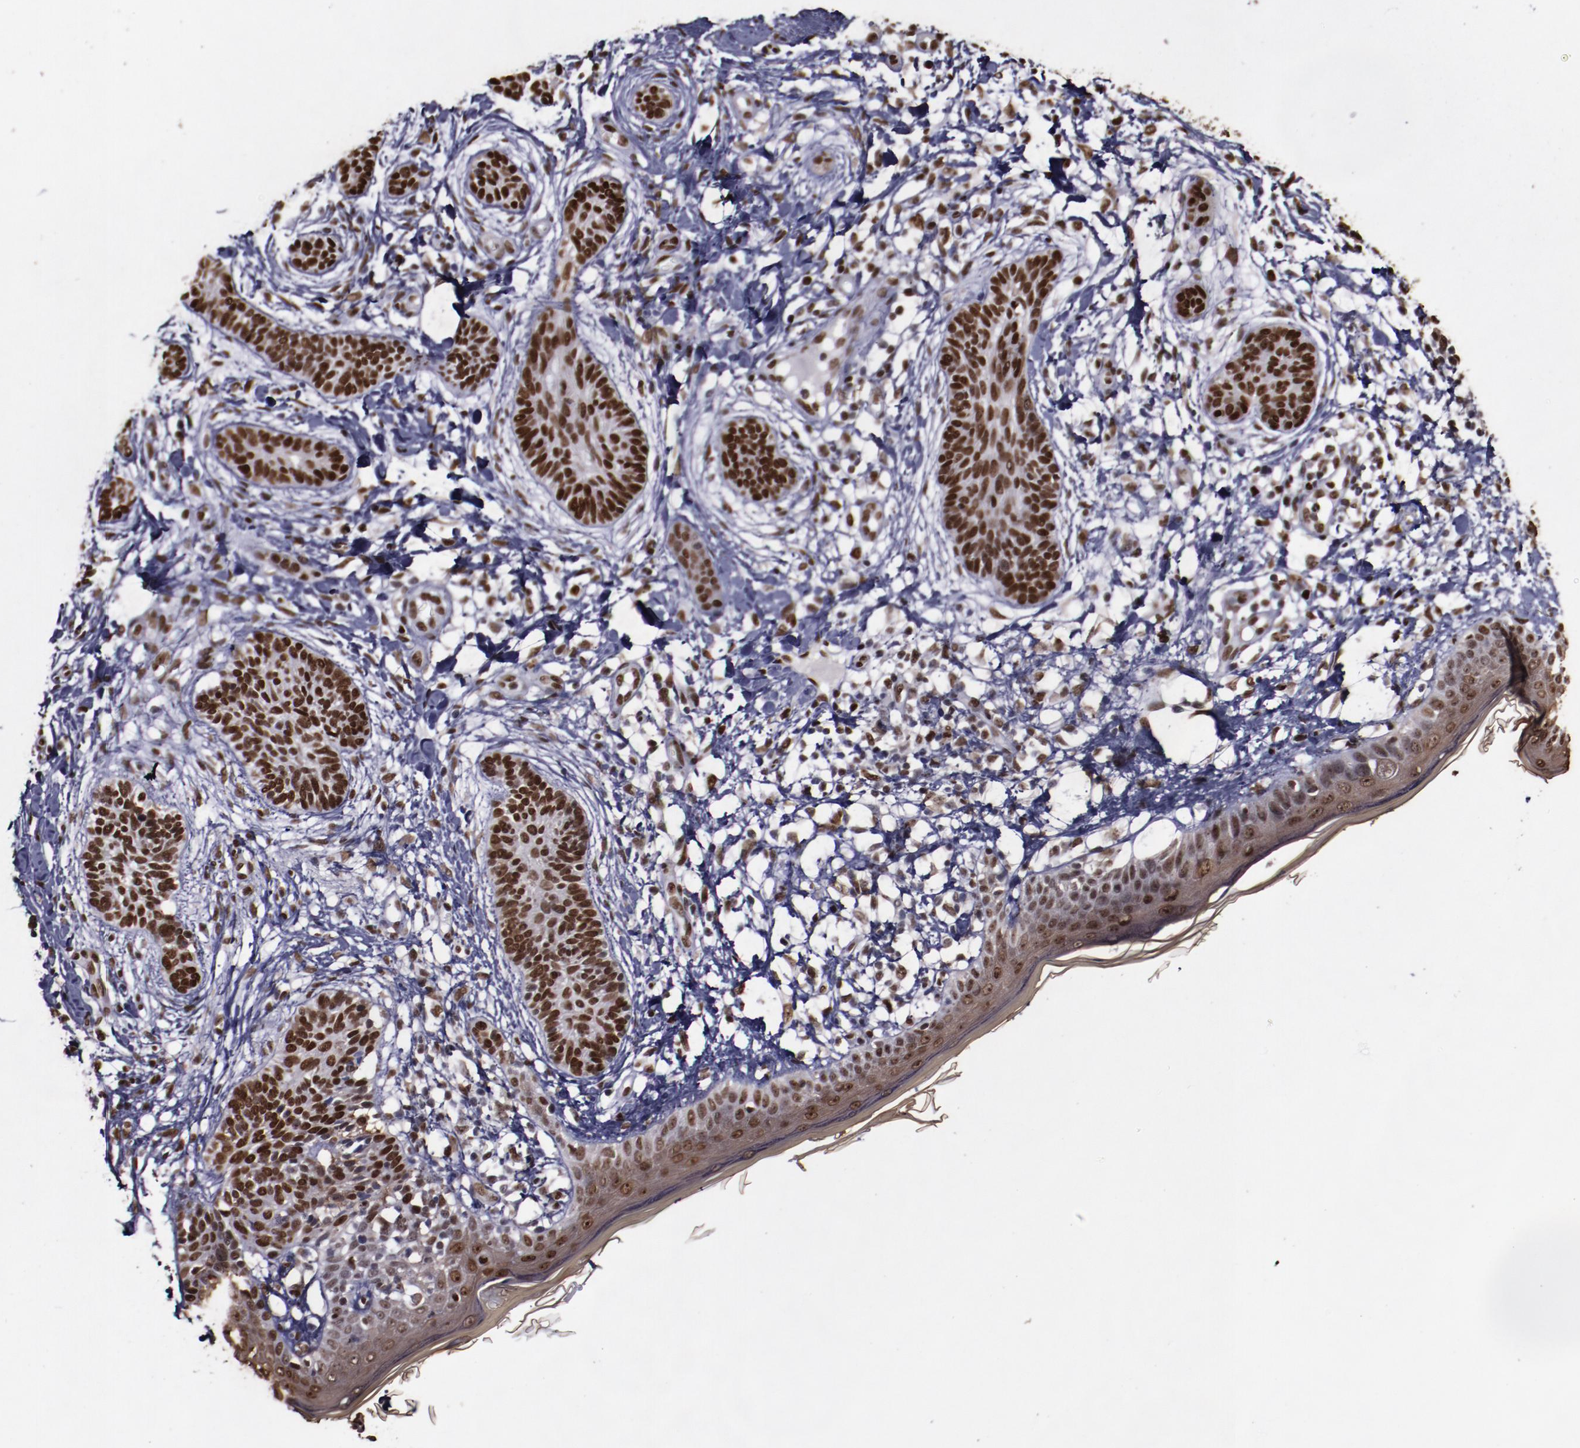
{"staining": {"intensity": "strong", "quantity": ">75%", "location": "nuclear"}, "tissue": "skin cancer", "cell_type": "Tumor cells", "image_type": "cancer", "snomed": [{"axis": "morphology", "description": "Normal tissue, NOS"}, {"axis": "morphology", "description": "Basal cell carcinoma"}, {"axis": "topography", "description": "Skin"}], "caption": "Protein analysis of skin cancer (basal cell carcinoma) tissue shows strong nuclear expression in about >75% of tumor cells.", "gene": "APEX1", "patient": {"sex": "male", "age": 63}}